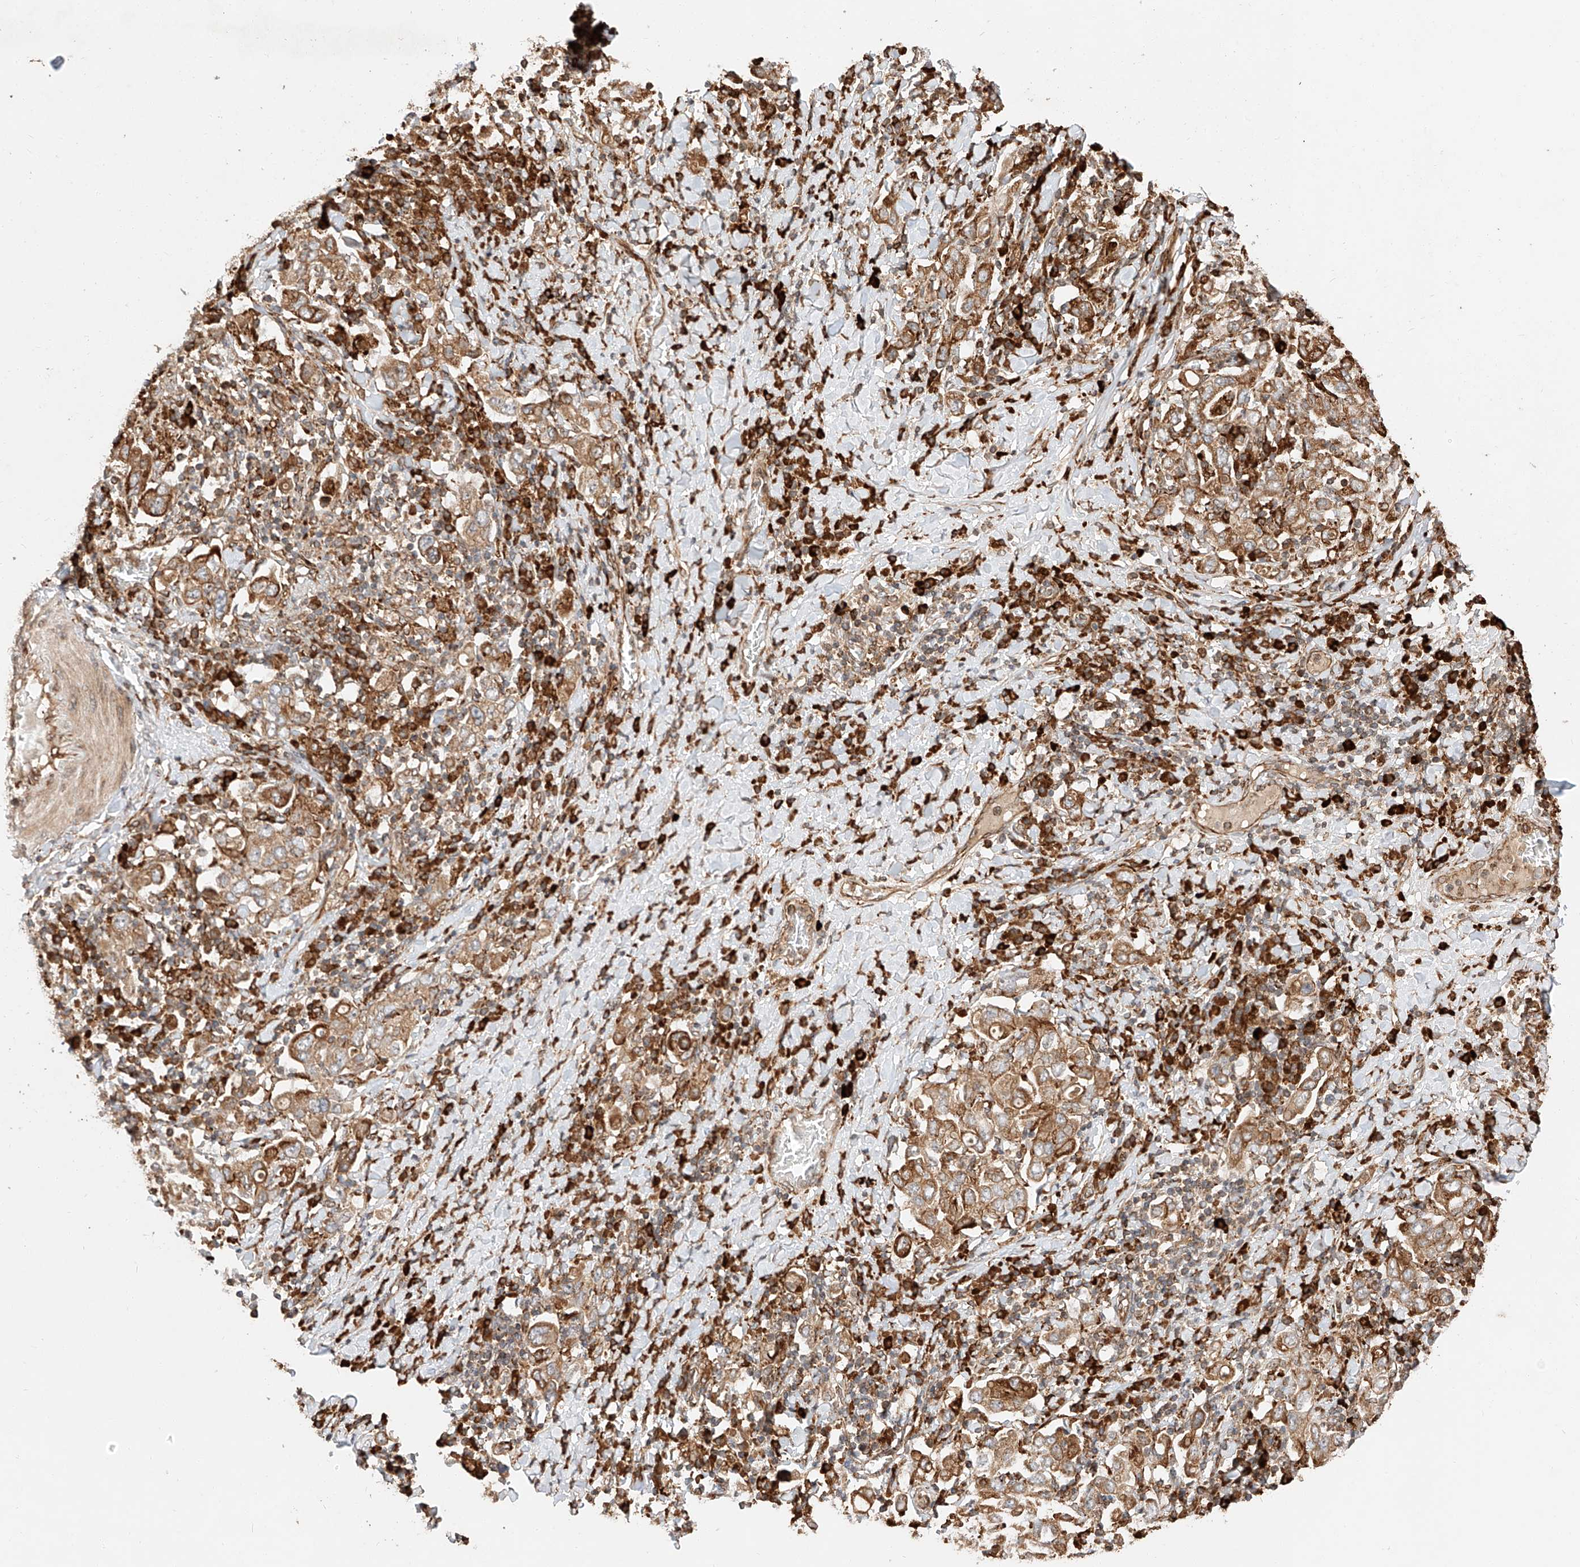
{"staining": {"intensity": "moderate", "quantity": ">75%", "location": "cytoplasmic/membranous"}, "tissue": "stomach cancer", "cell_type": "Tumor cells", "image_type": "cancer", "snomed": [{"axis": "morphology", "description": "Adenocarcinoma, NOS"}, {"axis": "topography", "description": "Stomach, upper"}], "caption": "Human stomach adenocarcinoma stained with a protein marker demonstrates moderate staining in tumor cells.", "gene": "ZNF84", "patient": {"sex": "male", "age": 62}}